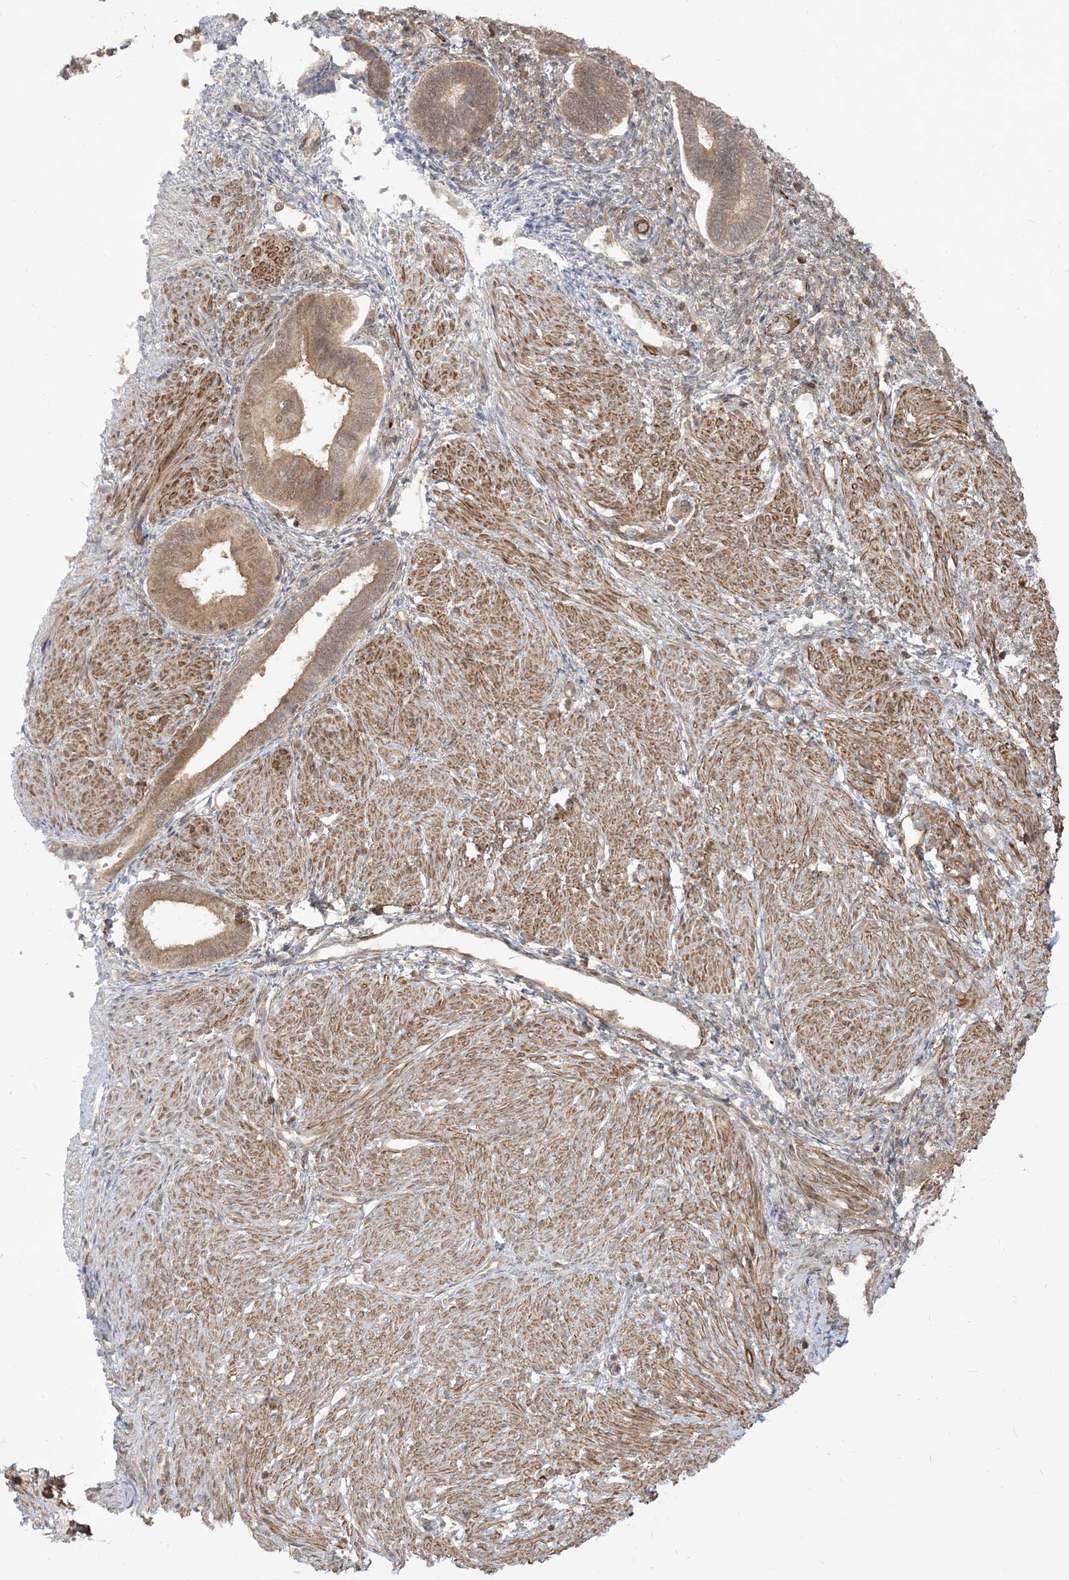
{"staining": {"intensity": "weak", "quantity": ">75%", "location": "cytoplasmic/membranous"}, "tissue": "endometrium", "cell_type": "Cells in endometrial stroma", "image_type": "normal", "snomed": [{"axis": "morphology", "description": "Normal tissue, NOS"}, {"axis": "topography", "description": "Endometrium"}], "caption": "A low amount of weak cytoplasmic/membranous staining is identified in approximately >75% of cells in endometrial stroma in unremarkable endometrium. (Stains: DAB (3,3'-diaminobenzidine) in brown, nuclei in blue, Microscopy: brightfield microscopy at high magnification).", "gene": "TBCC", "patient": {"sex": "female", "age": 53}}